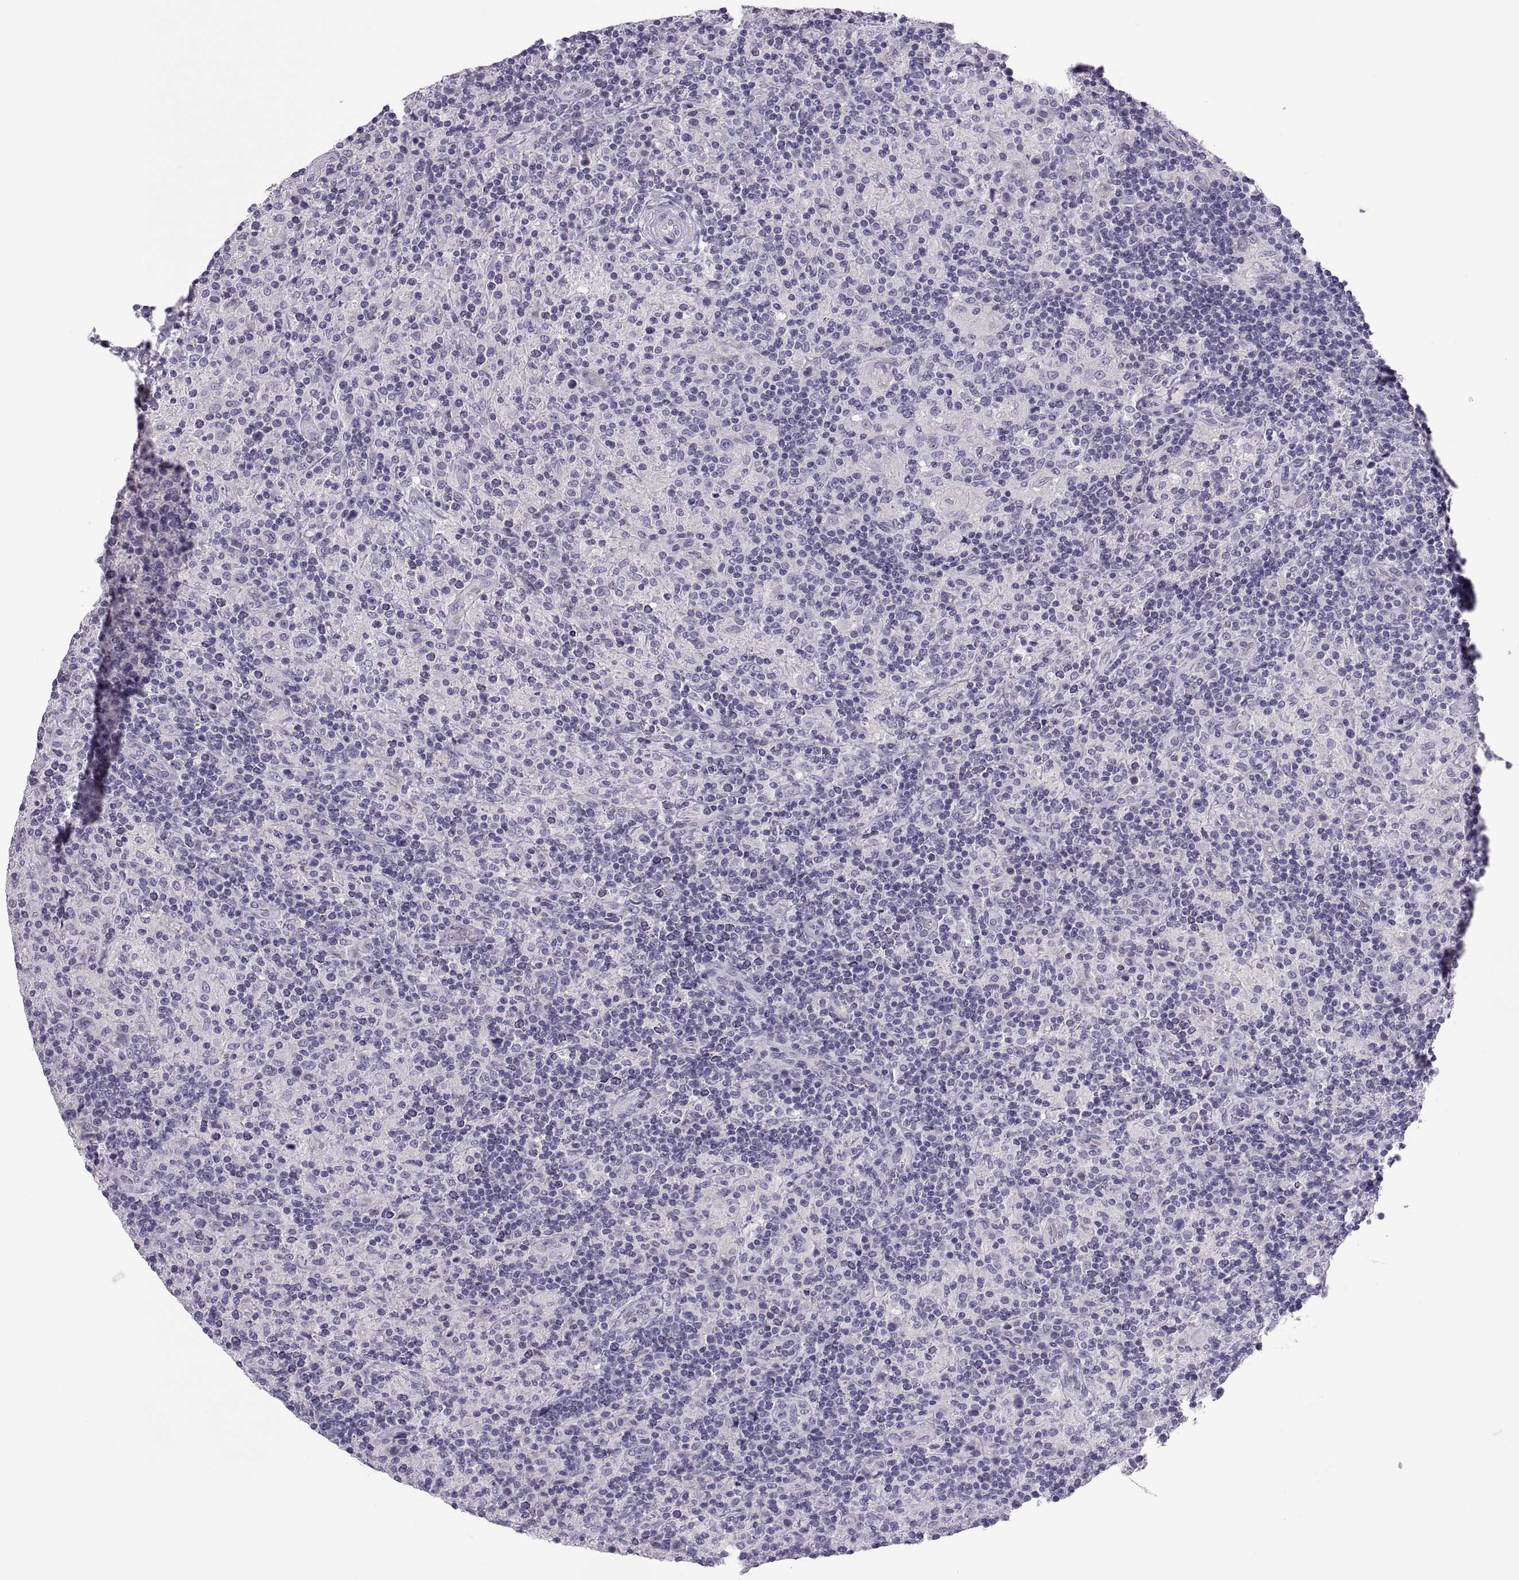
{"staining": {"intensity": "negative", "quantity": "none", "location": "none"}, "tissue": "lymphoma", "cell_type": "Tumor cells", "image_type": "cancer", "snomed": [{"axis": "morphology", "description": "Hodgkin's disease, NOS"}, {"axis": "topography", "description": "Lymph node"}], "caption": "This is a histopathology image of IHC staining of Hodgkin's disease, which shows no expression in tumor cells. (Brightfield microscopy of DAB immunohistochemistry at high magnification).", "gene": "MAGEB2", "patient": {"sex": "male", "age": 70}}